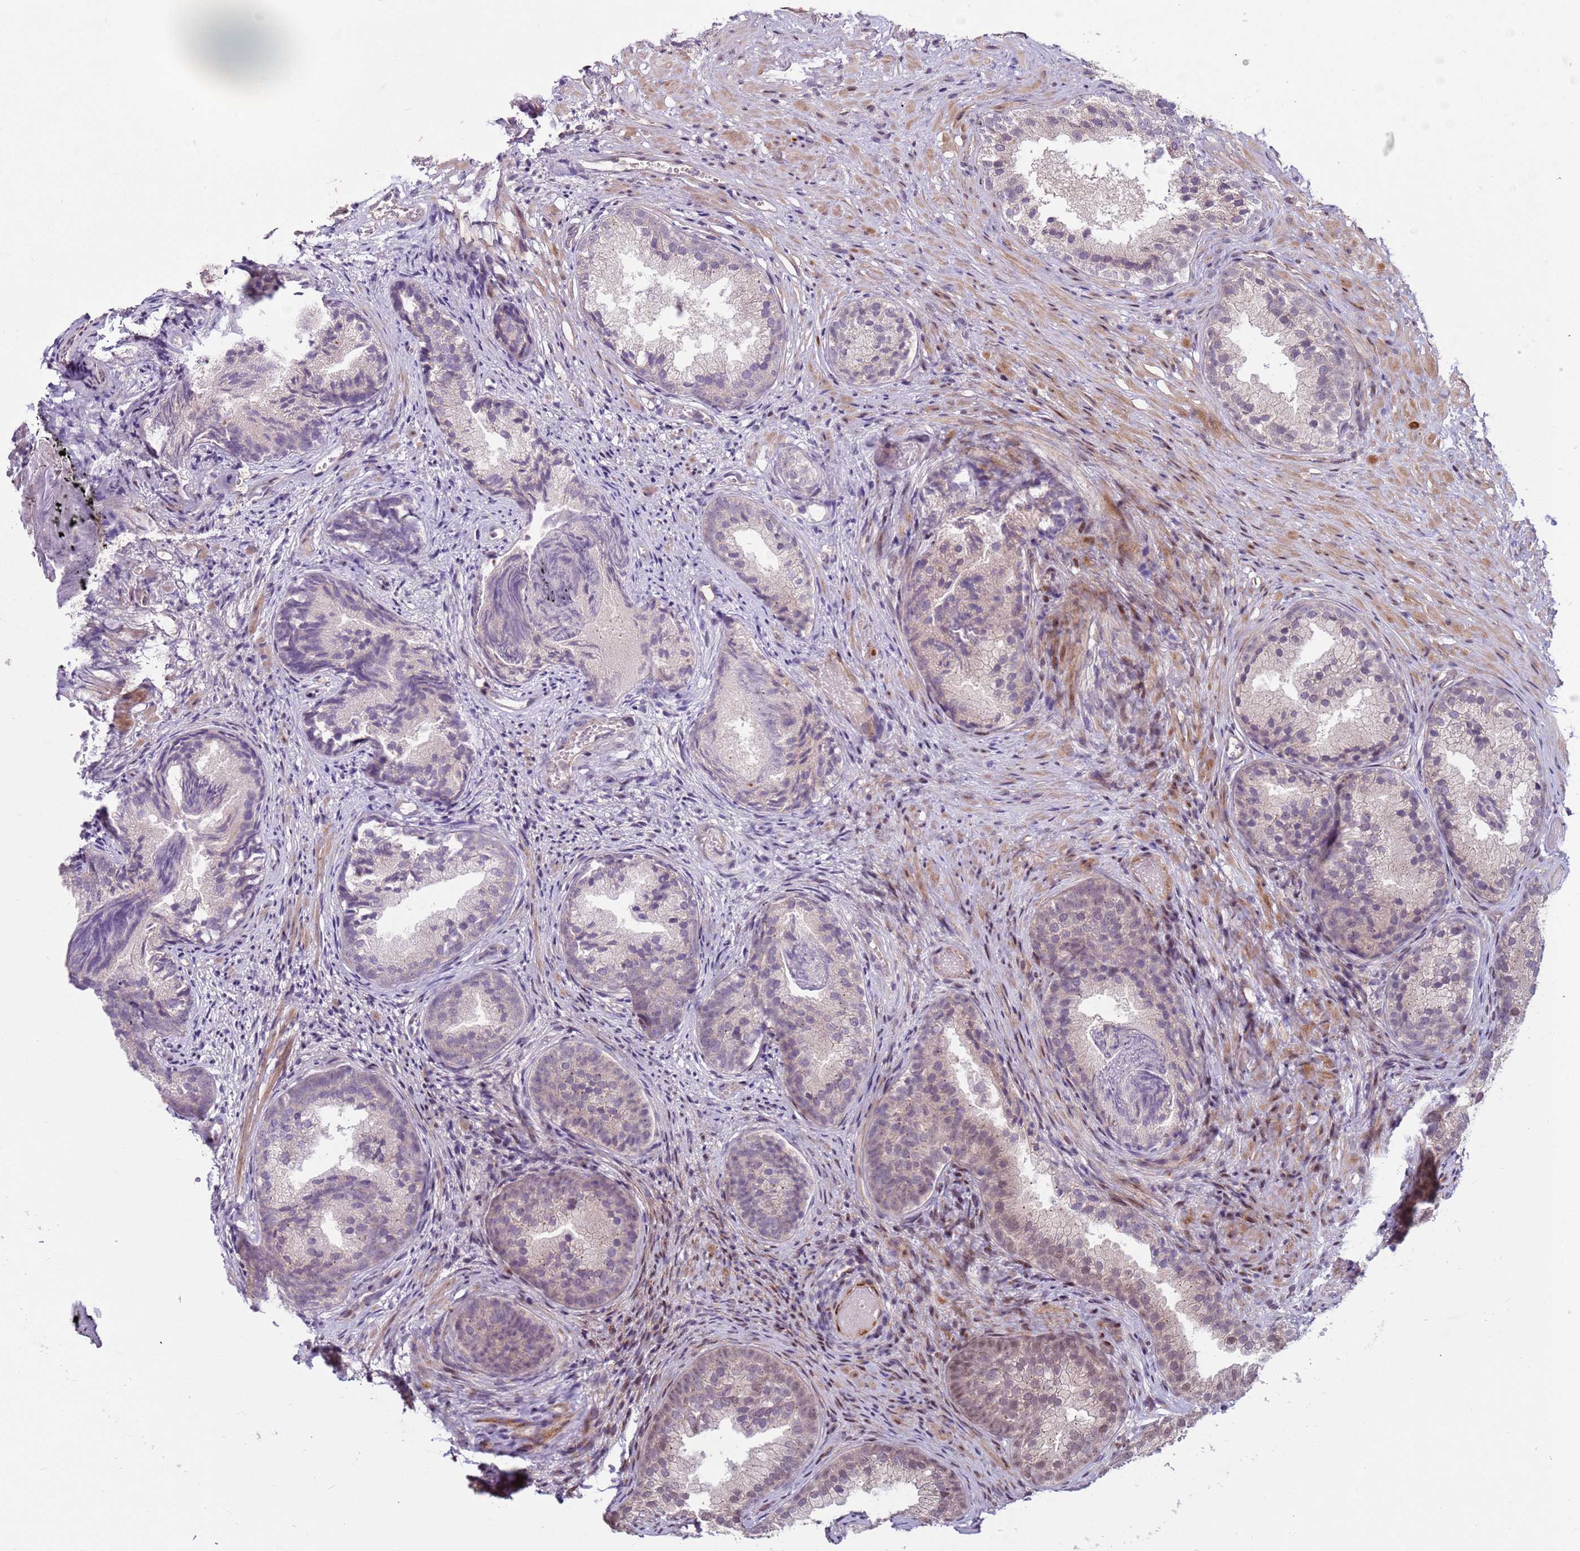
{"staining": {"intensity": "weak", "quantity": "25%-75%", "location": "cytoplasmic/membranous,nuclear"}, "tissue": "prostate", "cell_type": "Glandular cells", "image_type": "normal", "snomed": [{"axis": "morphology", "description": "Normal tissue, NOS"}, {"axis": "topography", "description": "Prostate"}], "caption": "Protein staining of benign prostate exhibits weak cytoplasmic/membranous,nuclear staining in about 25%-75% of glandular cells.", "gene": "SHC3", "patient": {"sex": "male", "age": 76}}